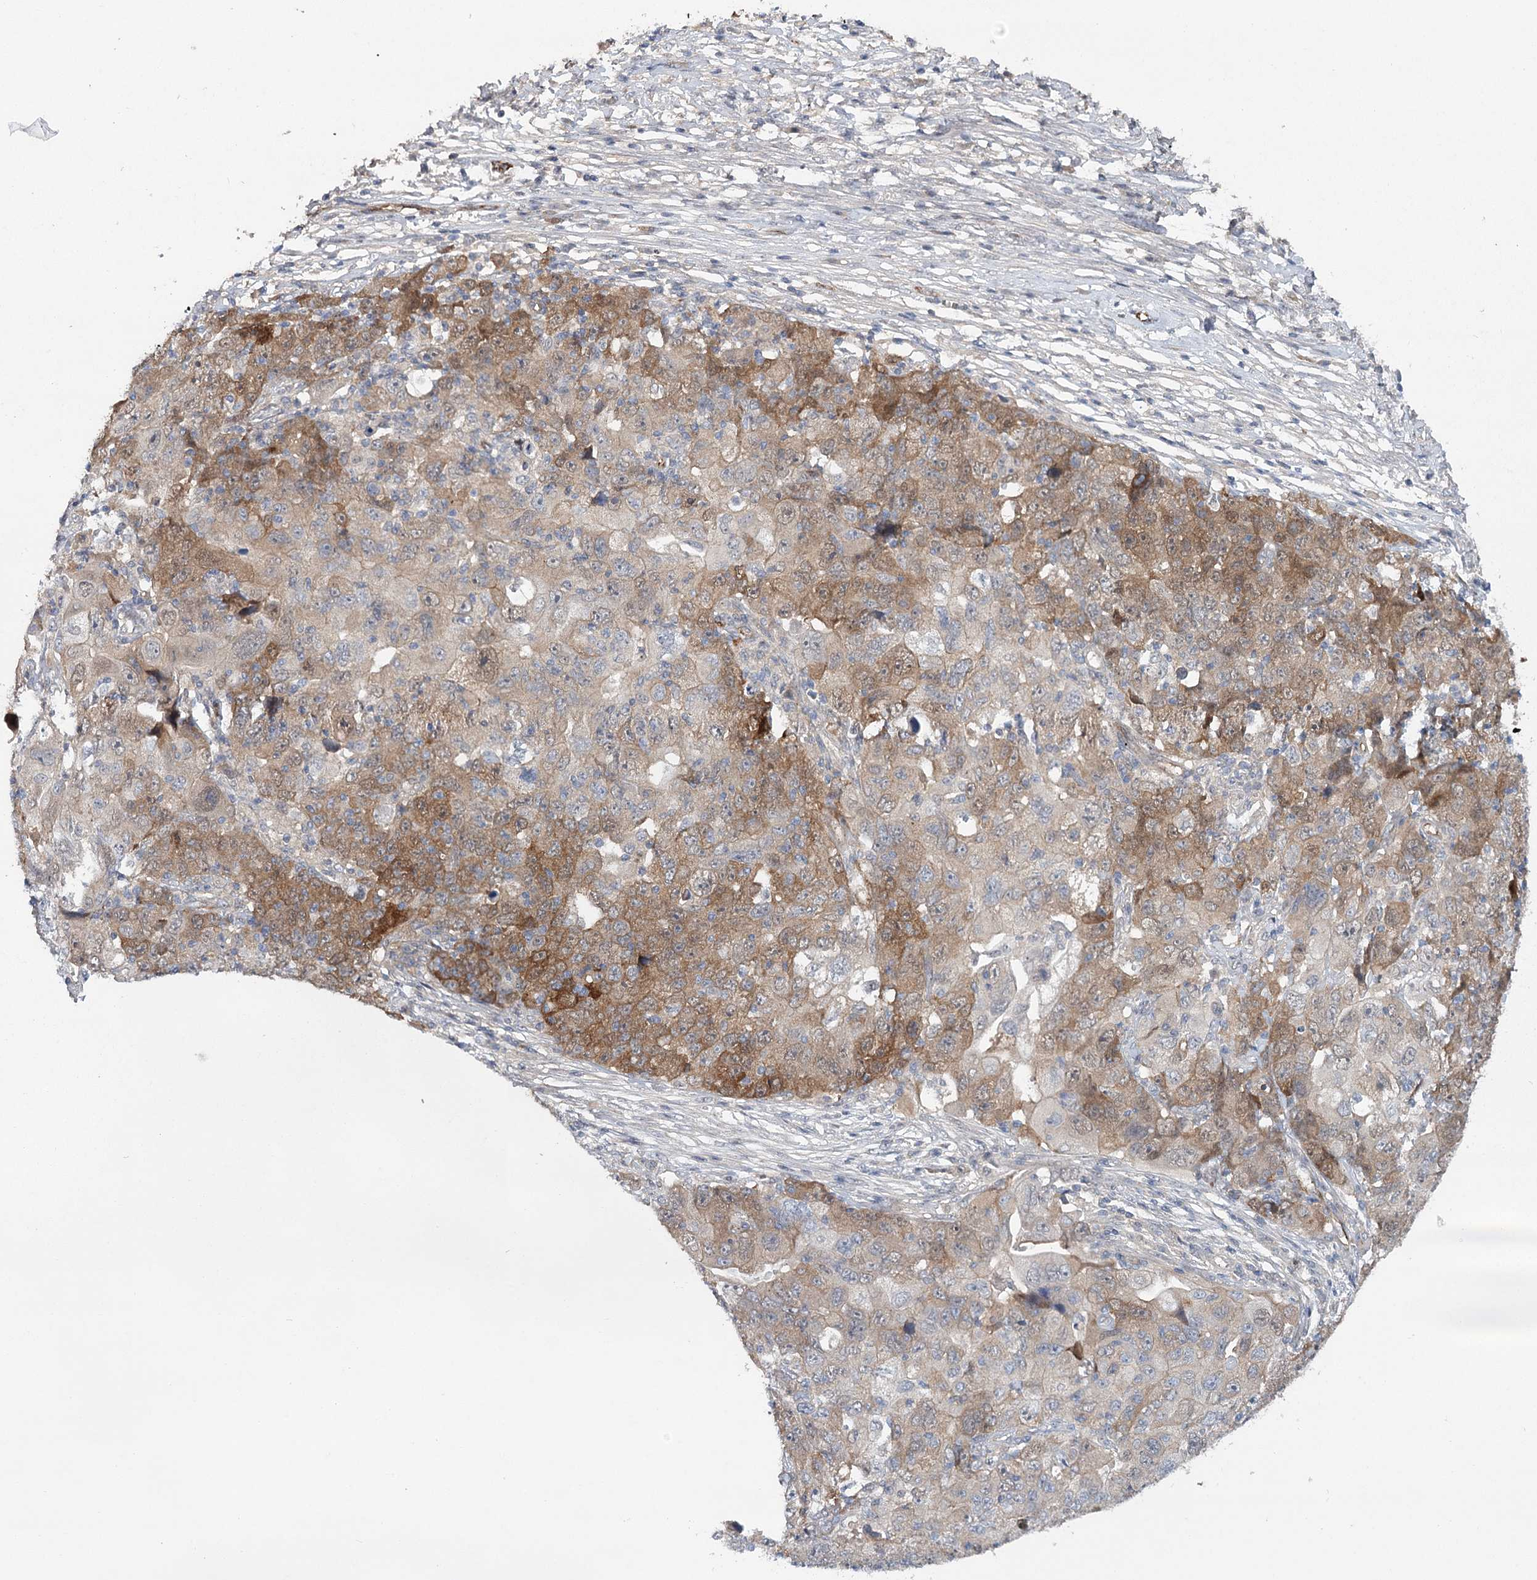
{"staining": {"intensity": "moderate", "quantity": "25%-75%", "location": "cytoplasmic/membranous"}, "tissue": "ovarian cancer", "cell_type": "Tumor cells", "image_type": "cancer", "snomed": [{"axis": "morphology", "description": "Carcinoma, endometroid"}, {"axis": "topography", "description": "Ovary"}], "caption": "IHC histopathology image of human ovarian cancer stained for a protein (brown), which demonstrates medium levels of moderate cytoplasmic/membranous positivity in approximately 25%-75% of tumor cells.", "gene": "MAP3K13", "patient": {"sex": "female", "age": 42}}